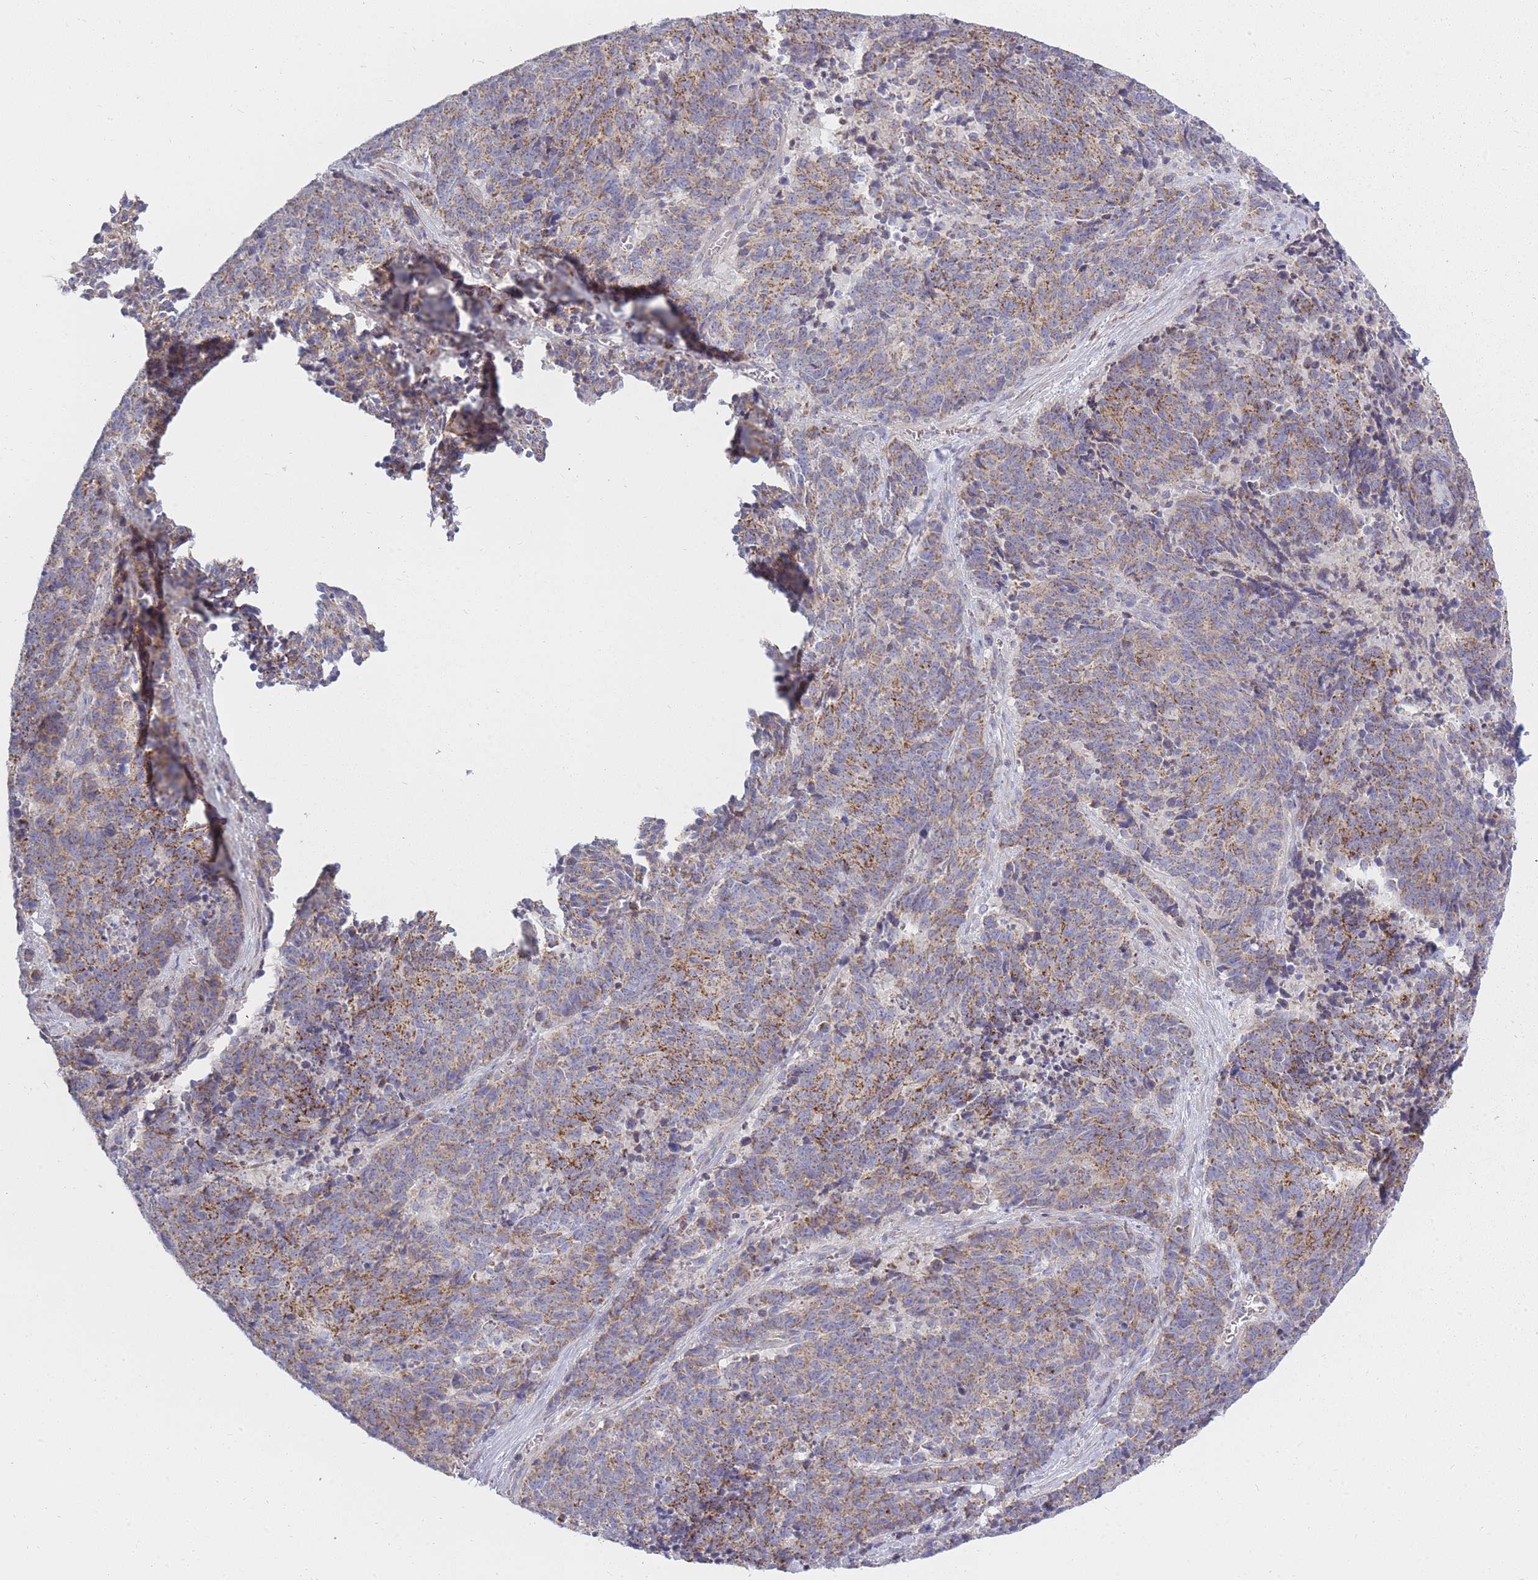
{"staining": {"intensity": "moderate", "quantity": "25%-75%", "location": "cytoplasmic/membranous"}, "tissue": "cervical cancer", "cell_type": "Tumor cells", "image_type": "cancer", "snomed": [{"axis": "morphology", "description": "Squamous cell carcinoma, NOS"}, {"axis": "topography", "description": "Cervix"}], "caption": "Immunohistochemical staining of cervical squamous cell carcinoma shows medium levels of moderate cytoplasmic/membranous staining in about 25%-75% of tumor cells.", "gene": "ALKBH4", "patient": {"sex": "female", "age": 29}}